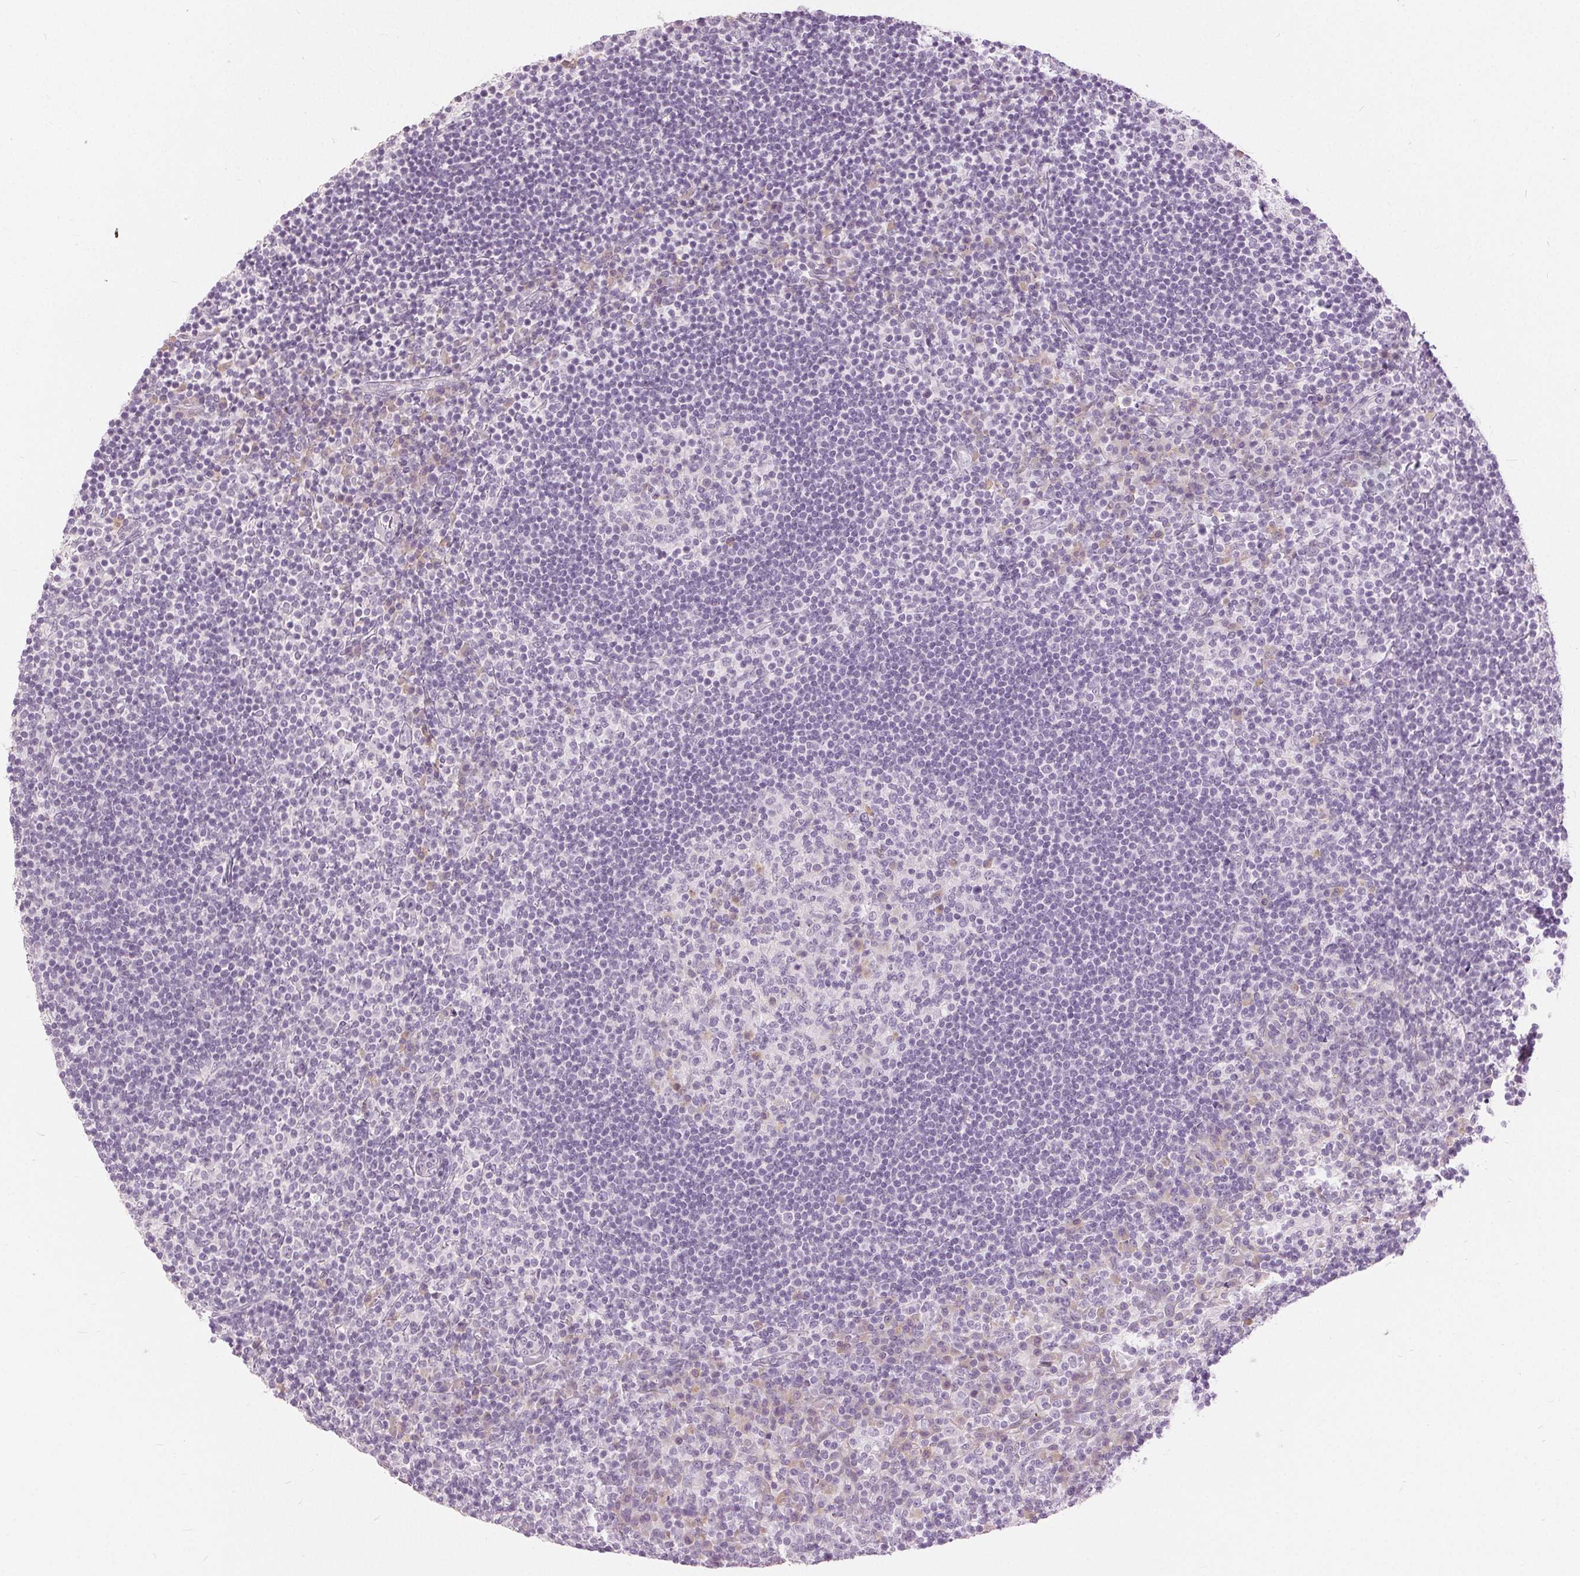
{"staining": {"intensity": "negative", "quantity": "none", "location": "none"}, "tissue": "tonsil", "cell_type": "Germinal center cells", "image_type": "normal", "snomed": [{"axis": "morphology", "description": "Normal tissue, NOS"}, {"axis": "topography", "description": "Tonsil"}], "caption": "DAB (3,3'-diaminobenzidine) immunohistochemical staining of normal human tonsil exhibits no significant expression in germinal center cells.", "gene": "DSG3", "patient": {"sex": "female", "age": 10}}